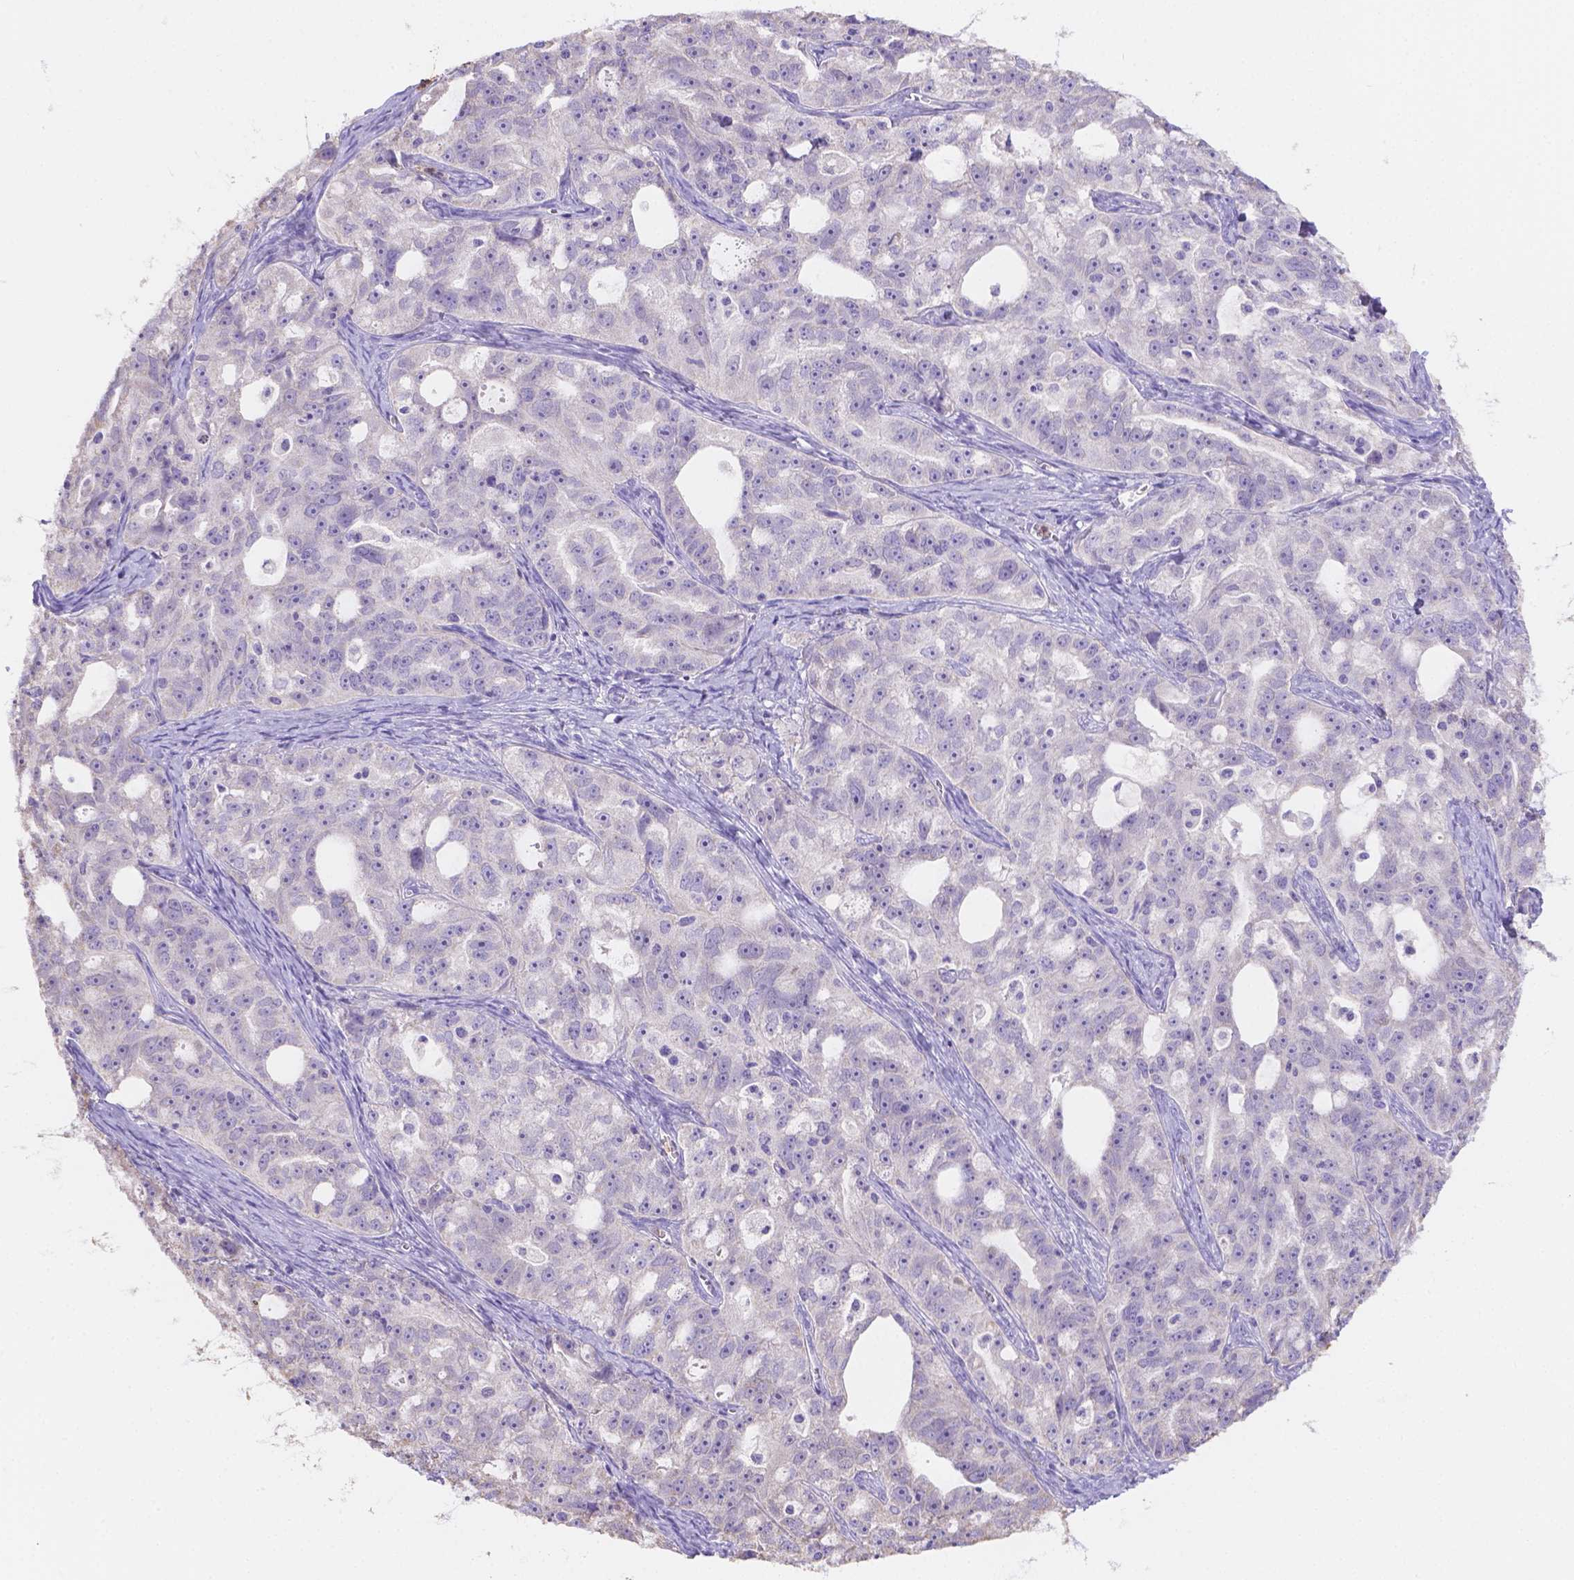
{"staining": {"intensity": "negative", "quantity": "none", "location": "none"}, "tissue": "ovarian cancer", "cell_type": "Tumor cells", "image_type": "cancer", "snomed": [{"axis": "morphology", "description": "Cystadenocarcinoma, serous, NOS"}, {"axis": "topography", "description": "Ovary"}], "caption": "High power microscopy micrograph of an immunohistochemistry histopathology image of ovarian cancer, revealing no significant staining in tumor cells.", "gene": "NXPE2", "patient": {"sex": "female", "age": 51}}